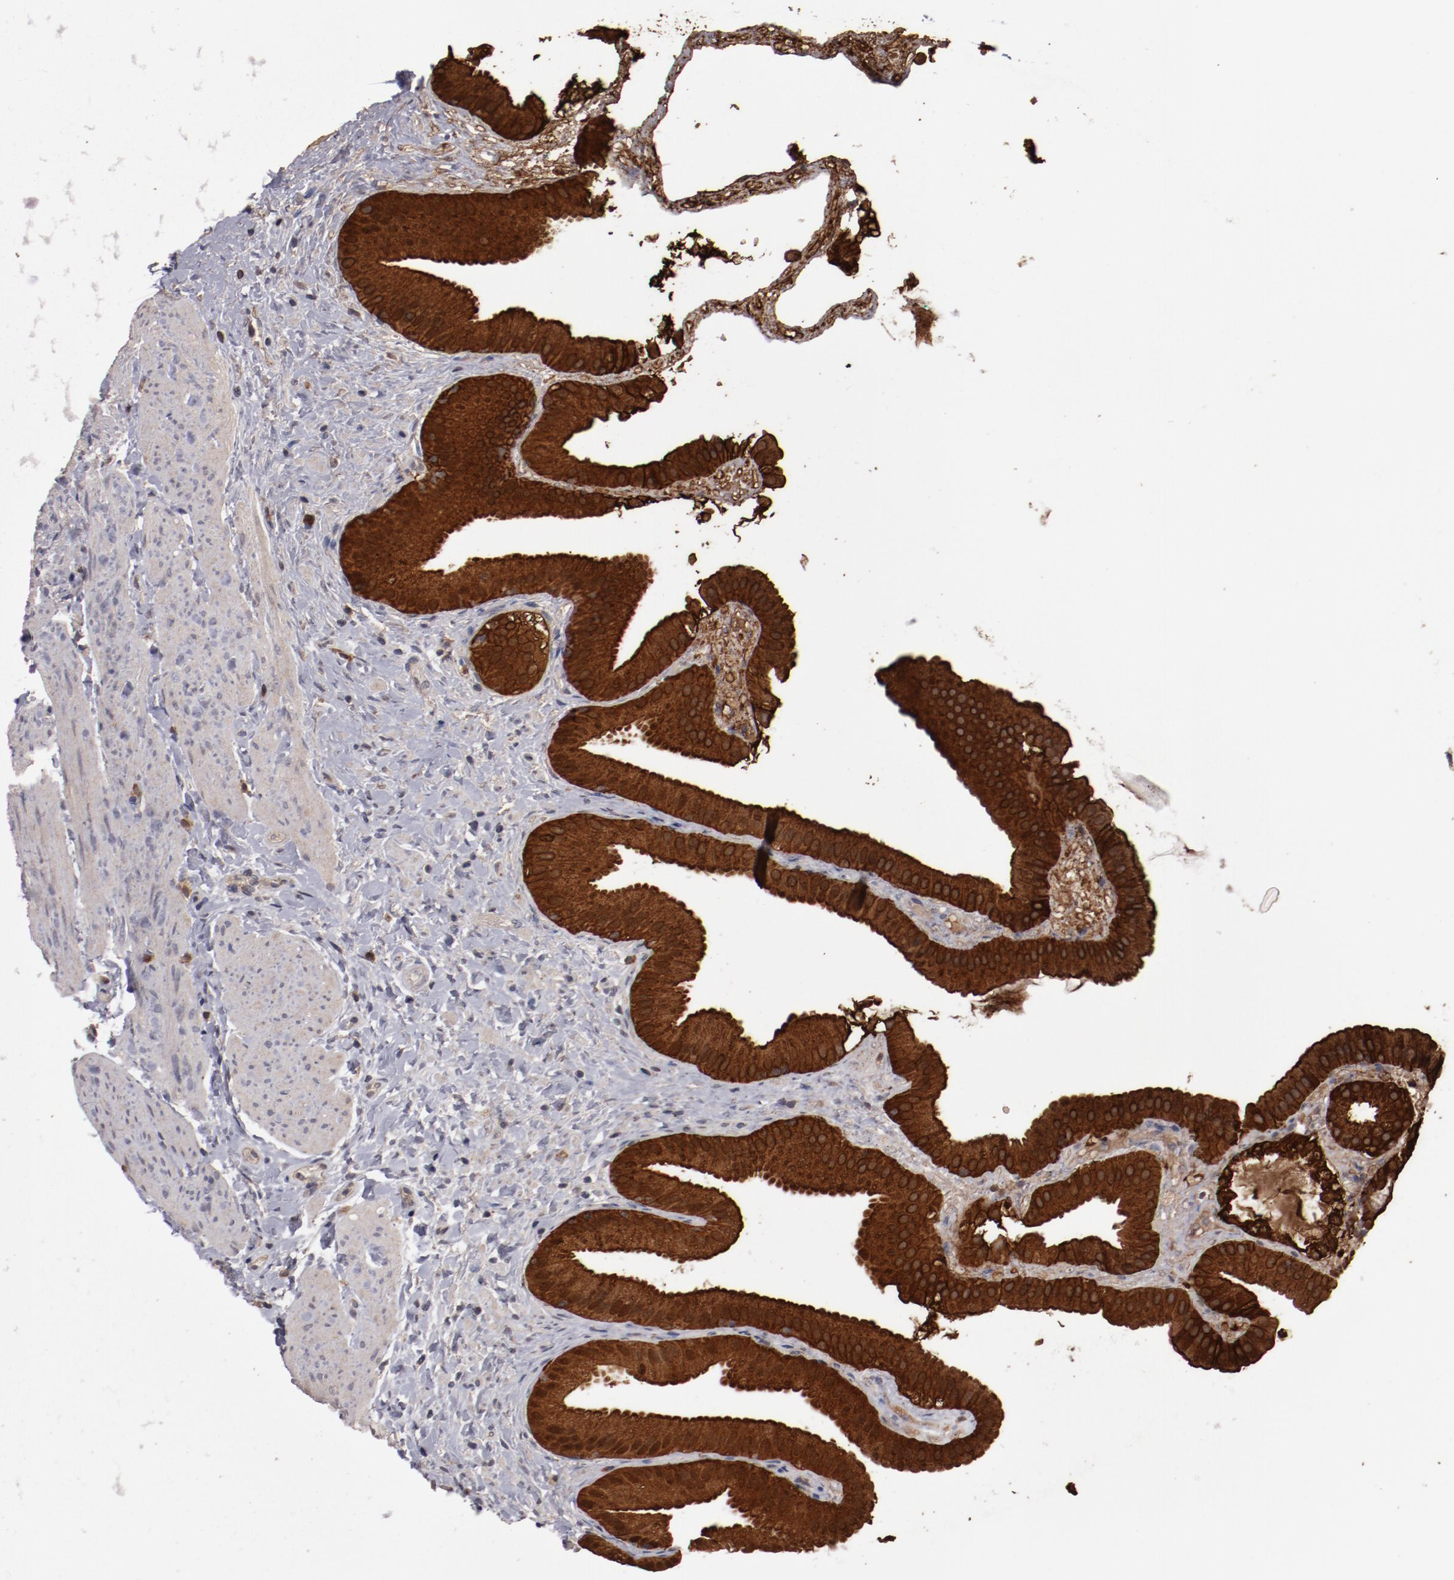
{"staining": {"intensity": "strong", "quantity": ">75%", "location": "cytoplasmic/membranous"}, "tissue": "gallbladder", "cell_type": "Glandular cells", "image_type": "normal", "snomed": [{"axis": "morphology", "description": "Normal tissue, NOS"}, {"axis": "topography", "description": "Gallbladder"}], "caption": "Immunohistochemistry (IHC) of benign human gallbladder displays high levels of strong cytoplasmic/membranous expression in about >75% of glandular cells.", "gene": "LRRC75B", "patient": {"sex": "female", "age": 63}}